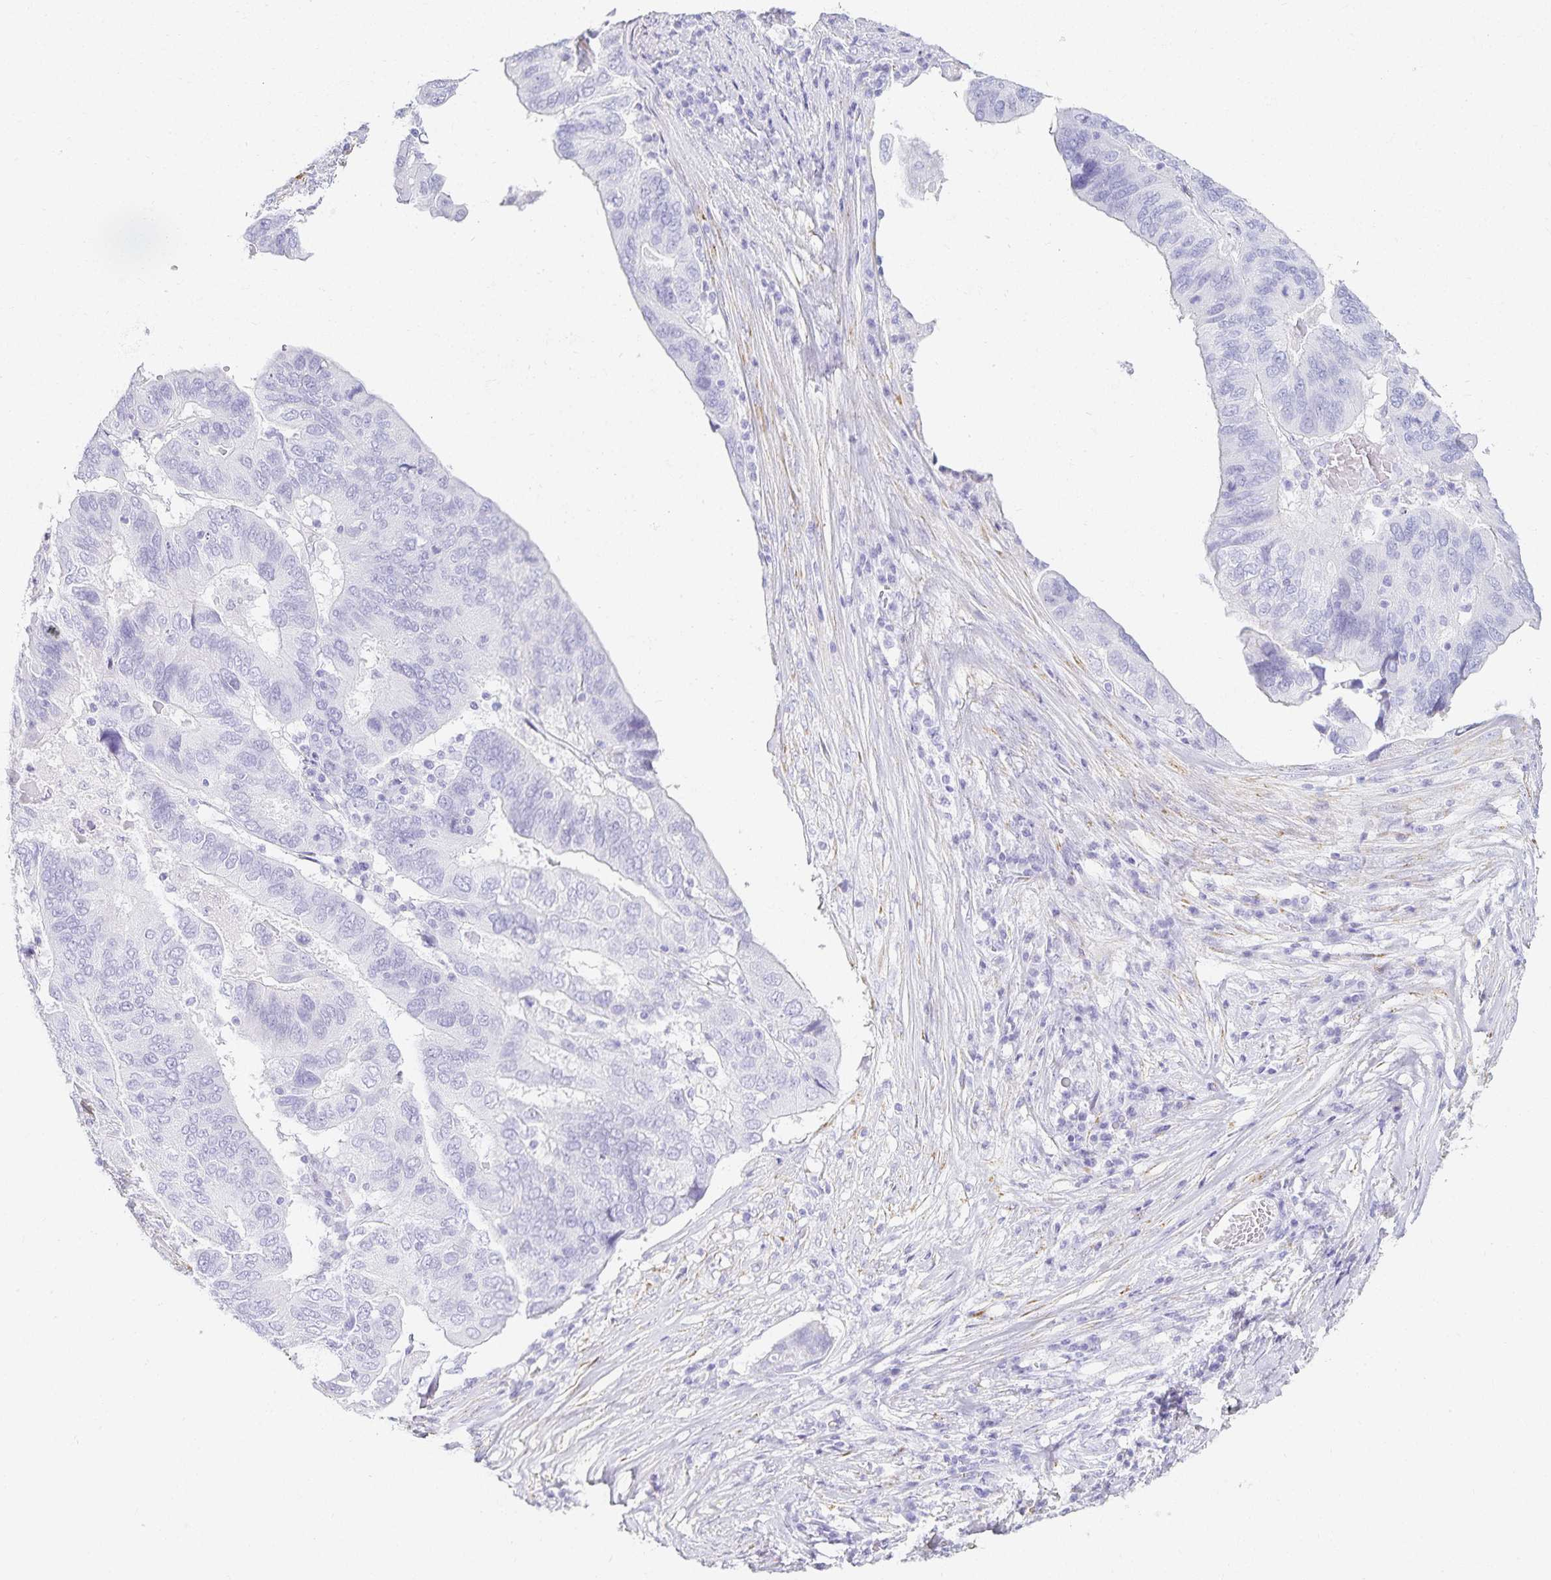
{"staining": {"intensity": "negative", "quantity": "none", "location": "none"}, "tissue": "ovarian cancer", "cell_type": "Tumor cells", "image_type": "cancer", "snomed": [{"axis": "morphology", "description": "Cystadenocarcinoma, serous, NOS"}, {"axis": "topography", "description": "Ovary"}], "caption": "This is an immunohistochemistry (IHC) micrograph of serous cystadenocarcinoma (ovarian). There is no positivity in tumor cells.", "gene": "GP2", "patient": {"sex": "female", "age": 79}}